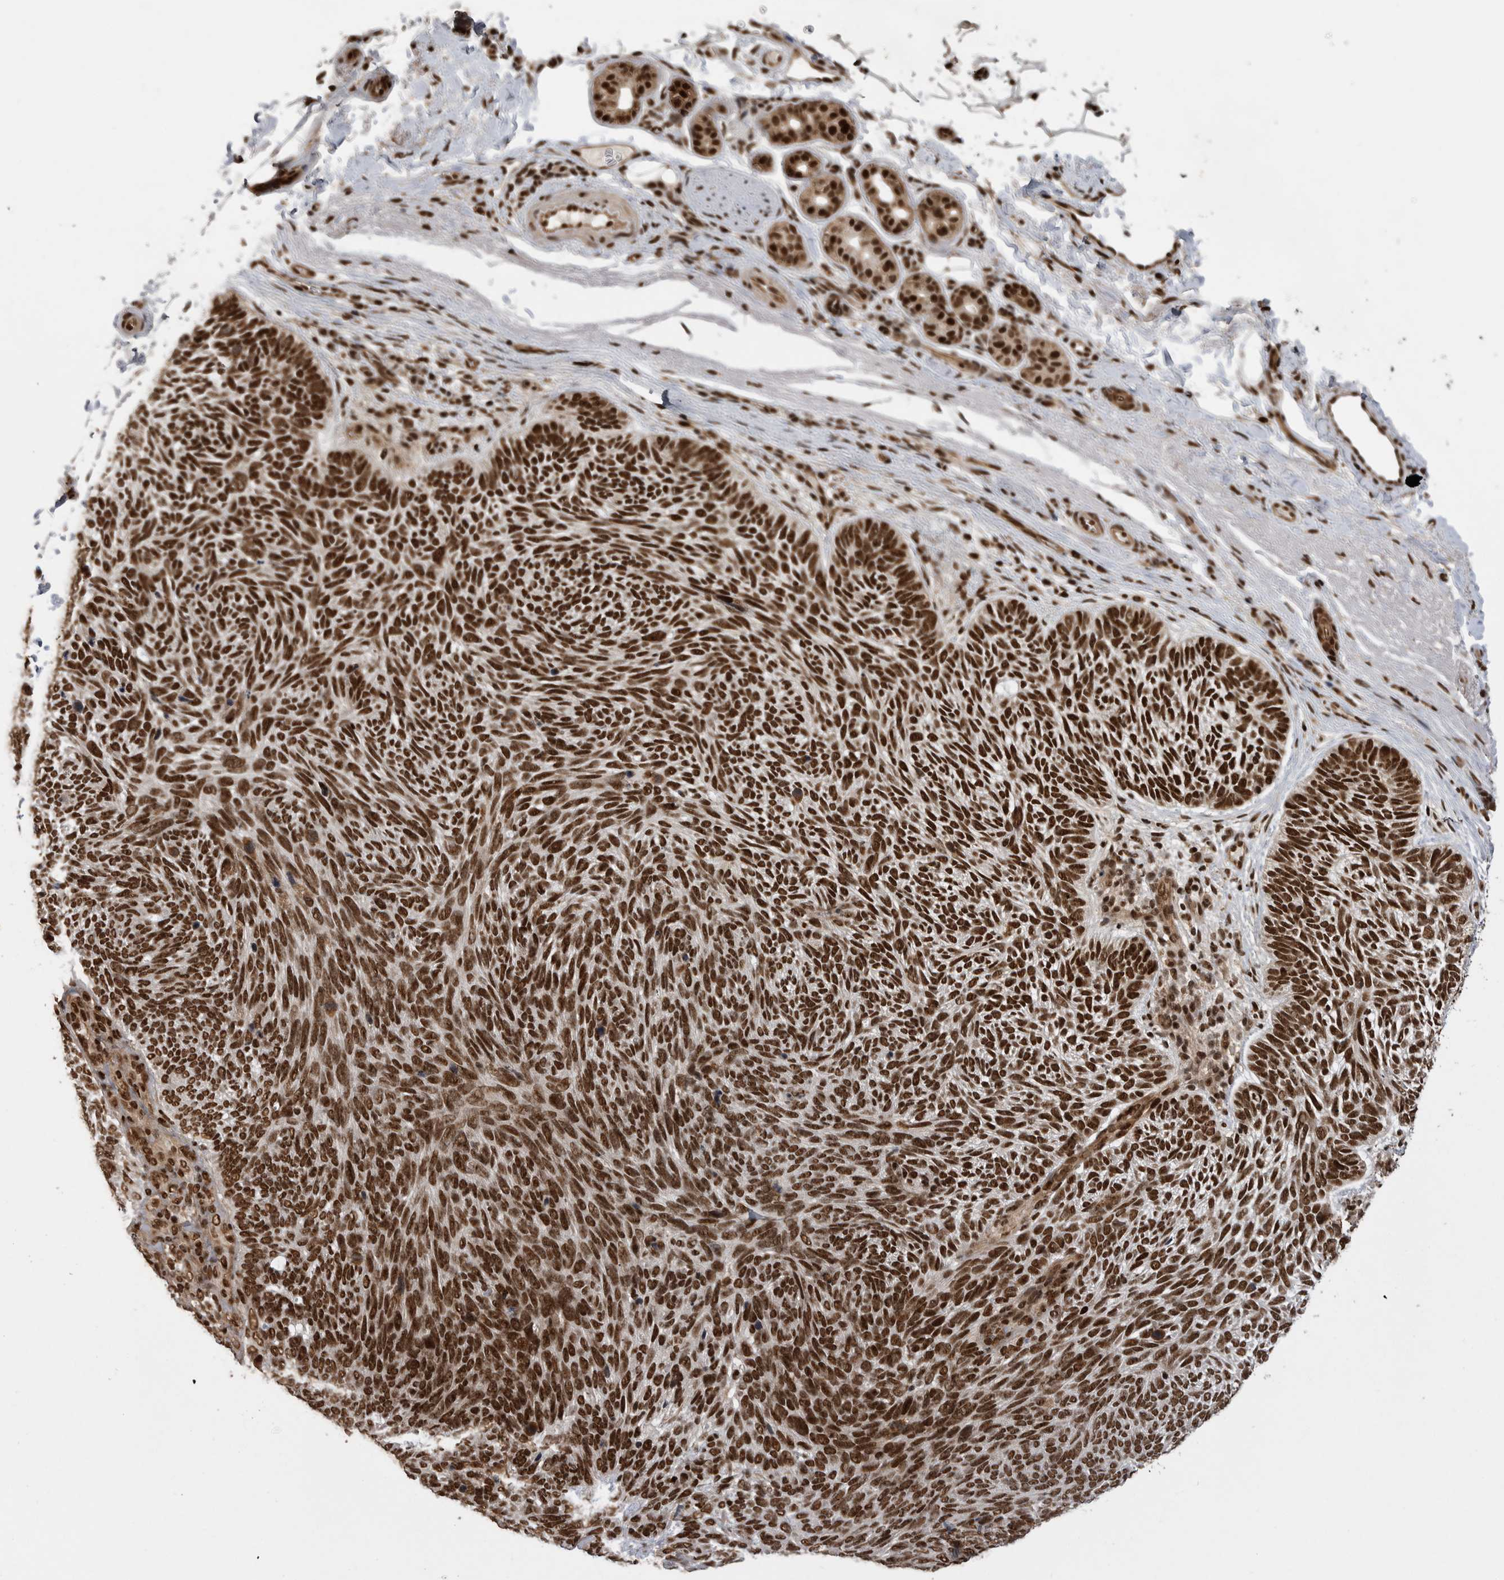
{"staining": {"intensity": "strong", "quantity": ">75%", "location": "nuclear"}, "tissue": "skin cancer", "cell_type": "Tumor cells", "image_type": "cancer", "snomed": [{"axis": "morphology", "description": "Basal cell carcinoma"}, {"axis": "topography", "description": "Skin"}], "caption": "Skin cancer tissue exhibits strong nuclear expression in approximately >75% of tumor cells", "gene": "PPP1R8", "patient": {"sex": "female", "age": 85}}